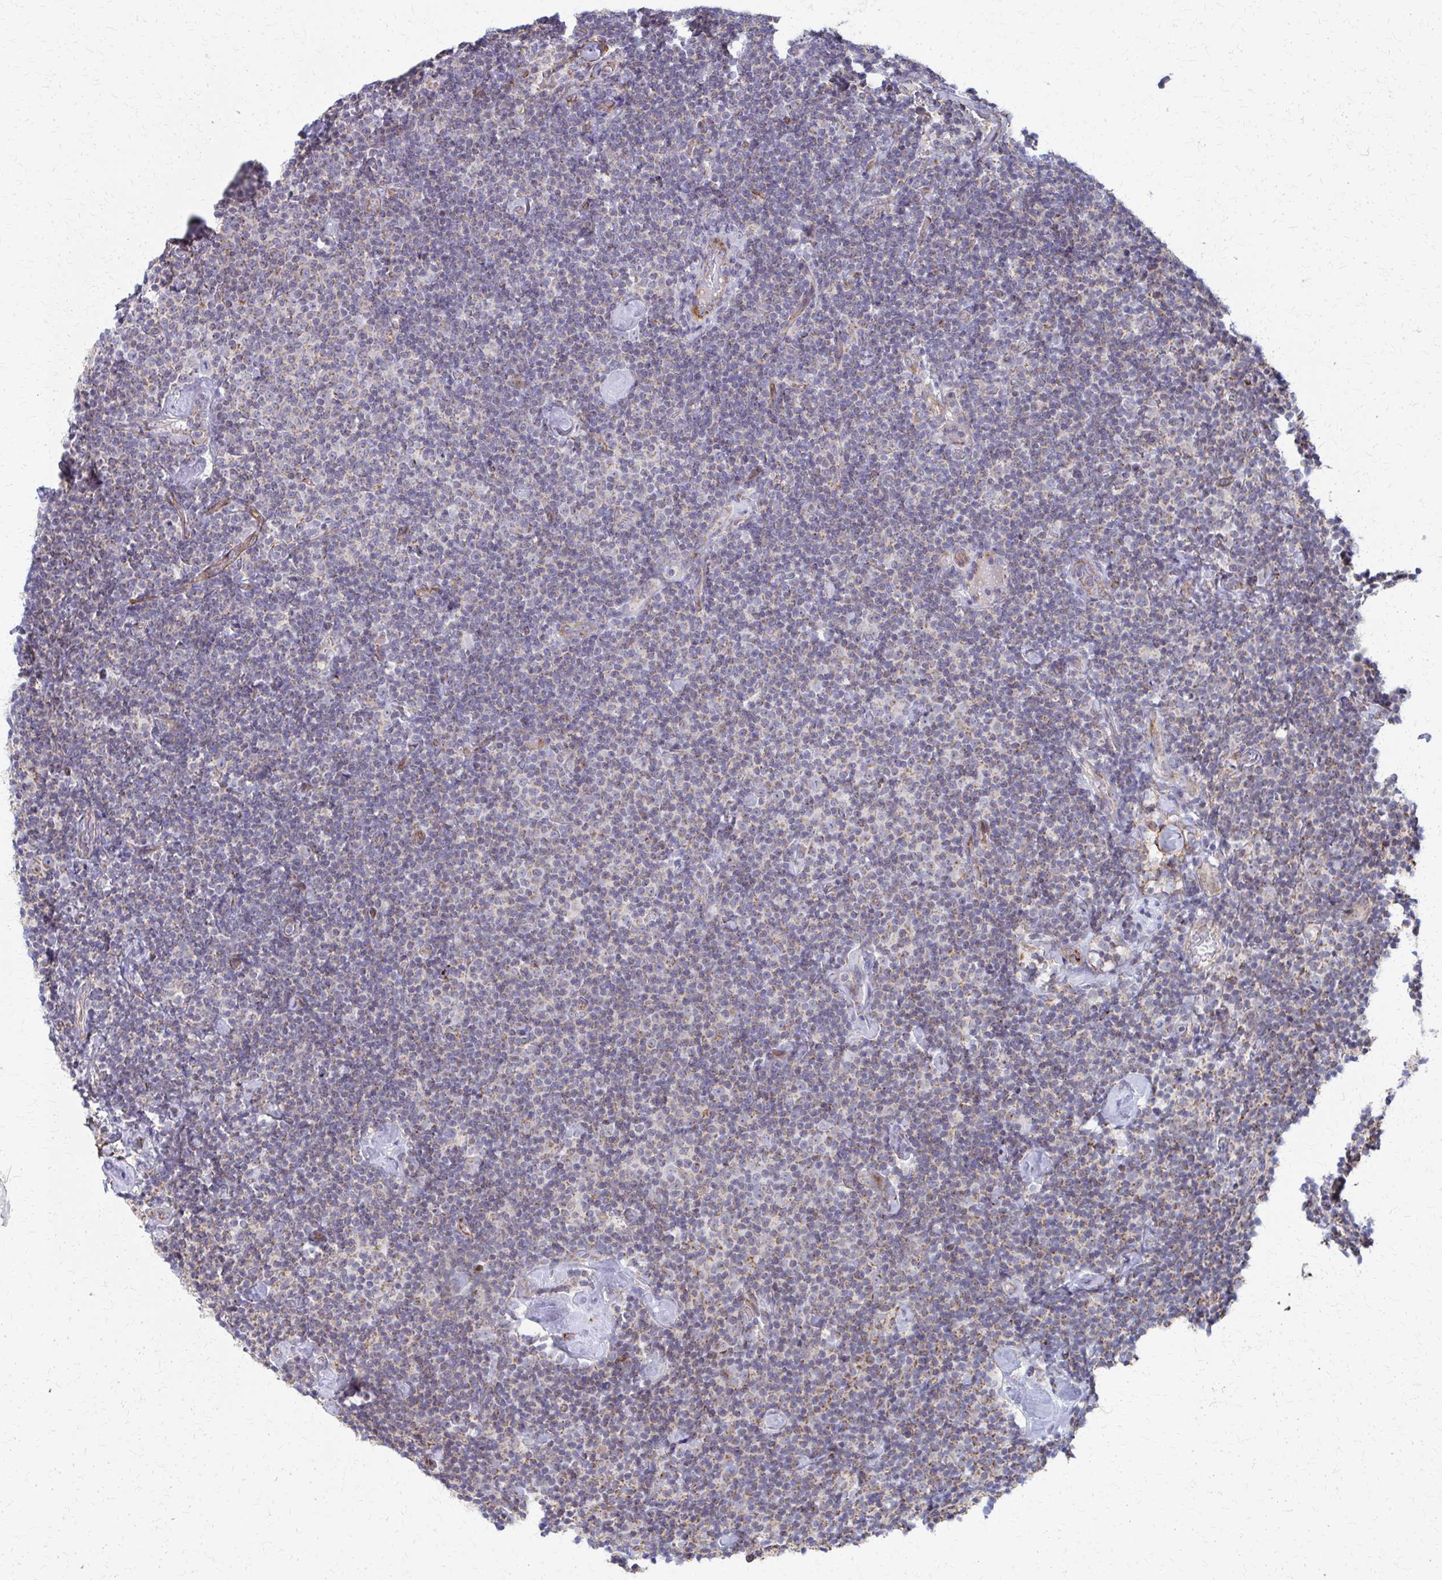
{"staining": {"intensity": "moderate", "quantity": "<25%", "location": "cytoplasmic/membranous"}, "tissue": "lymphoma", "cell_type": "Tumor cells", "image_type": "cancer", "snomed": [{"axis": "morphology", "description": "Malignant lymphoma, non-Hodgkin's type, Low grade"}, {"axis": "topography", "description": "Lymph node"}], "caption": "DAB (3,3'-diaminobenzidine) immunohistochemical staining of human low-grade malignant lymphoma, non-Hodgkin's type reveals moderate cytoplasmic/membranous protein expression in about <25% of tumor cells.", "gene": "FAHD1", "patient": {"sex": "male", "age": 81}}